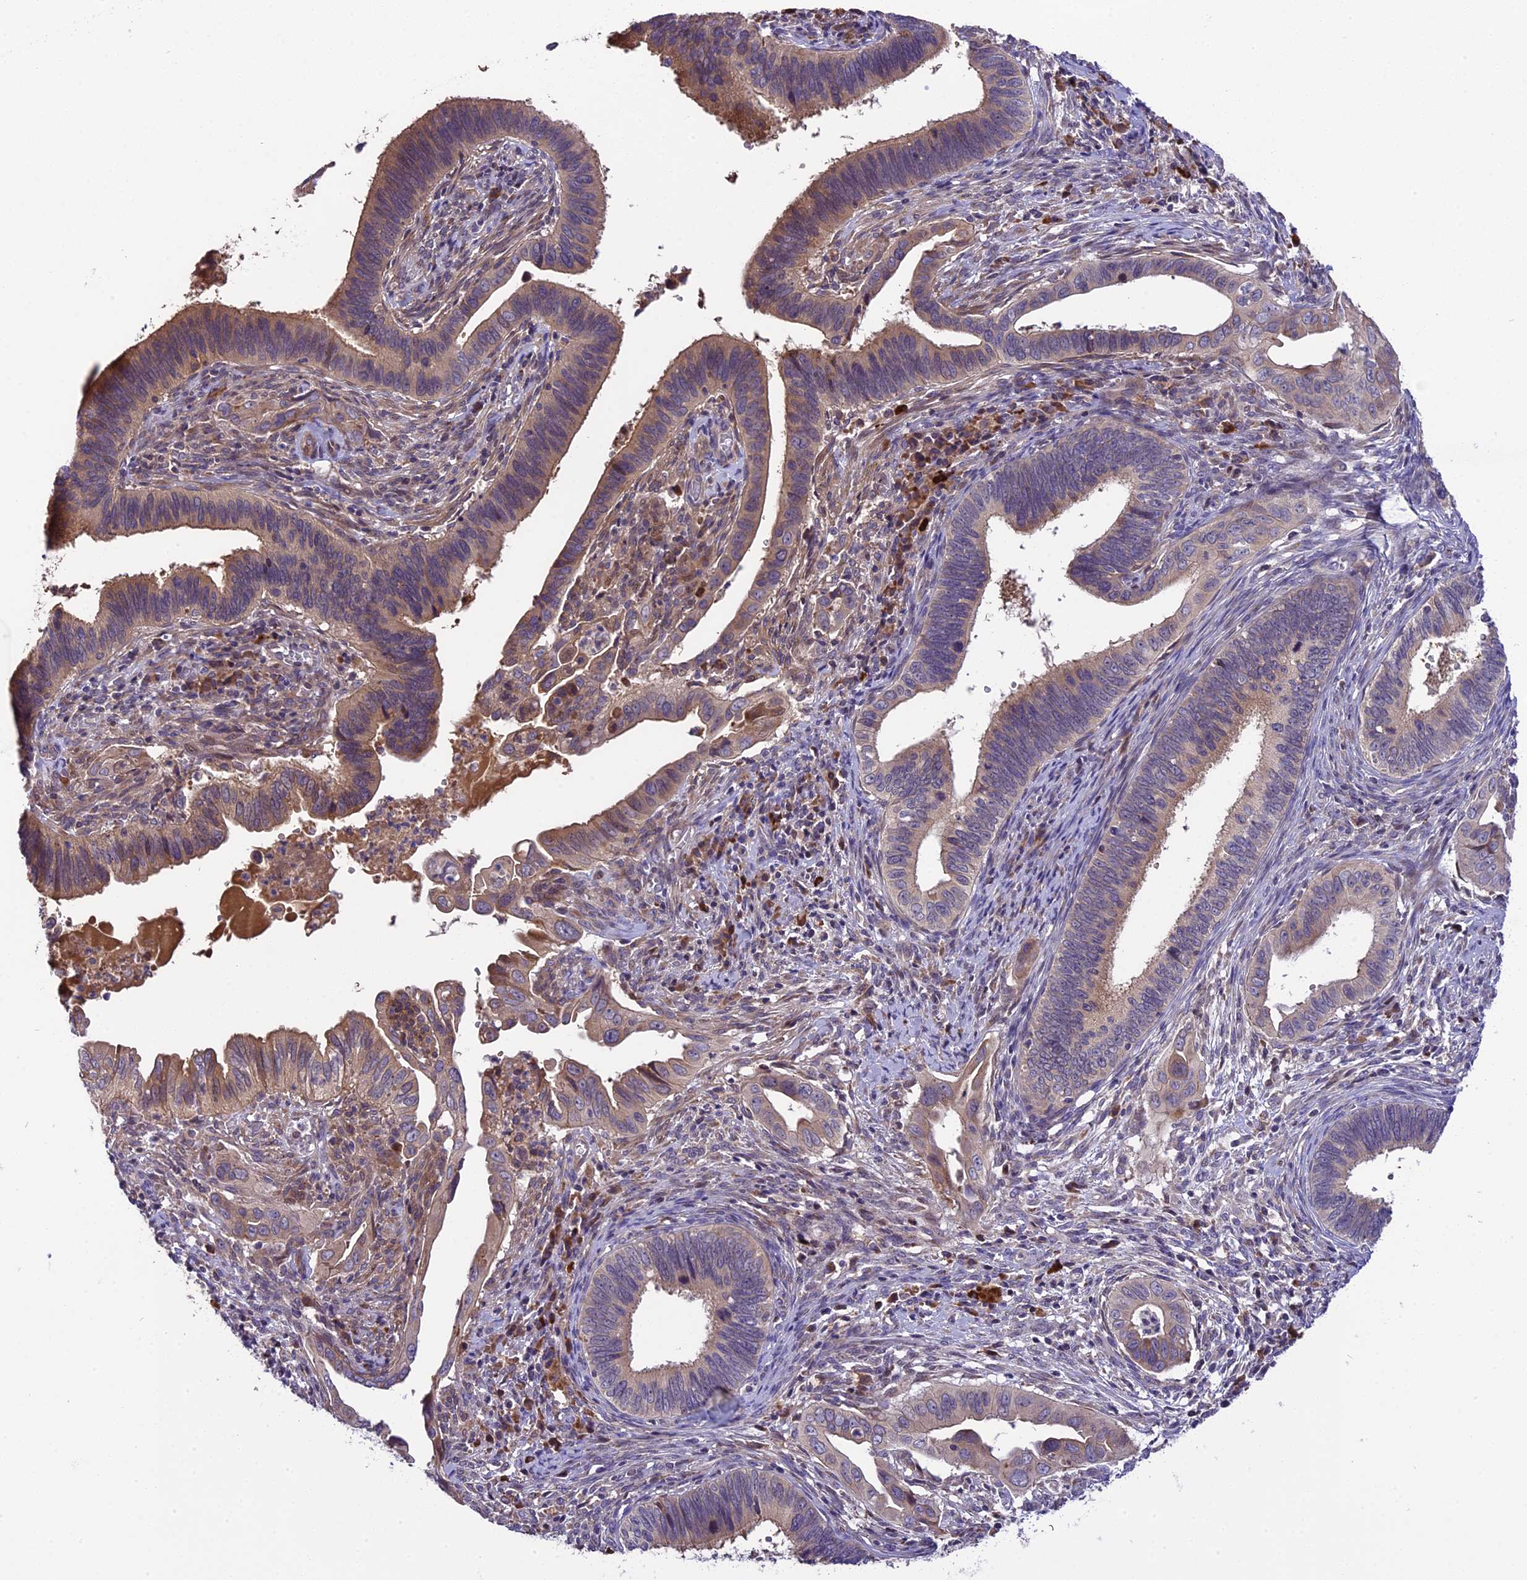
{"staining": {"intensity": "moderate", "quantity": ">75%", "location": "cytoplasmic/membranous"}, "tissue": "cervical cancer", "cell_type": "Tumor cells", "image_type": "cancer", "snomed": [{"axis": "morphology", "description": "Adenocarcinoma, NOS"}, {"axis": "topography", "description": "Cervix"}], "caption": "Immunohistochemistry (IHC) of human cervical adenocarcinoma shows medium levels of moderate cytoplasmic/membranous expression in approximately >75% of tumor cells.", "gene": "ABCC10", "patient": {"sex": "female", "age": 42}}